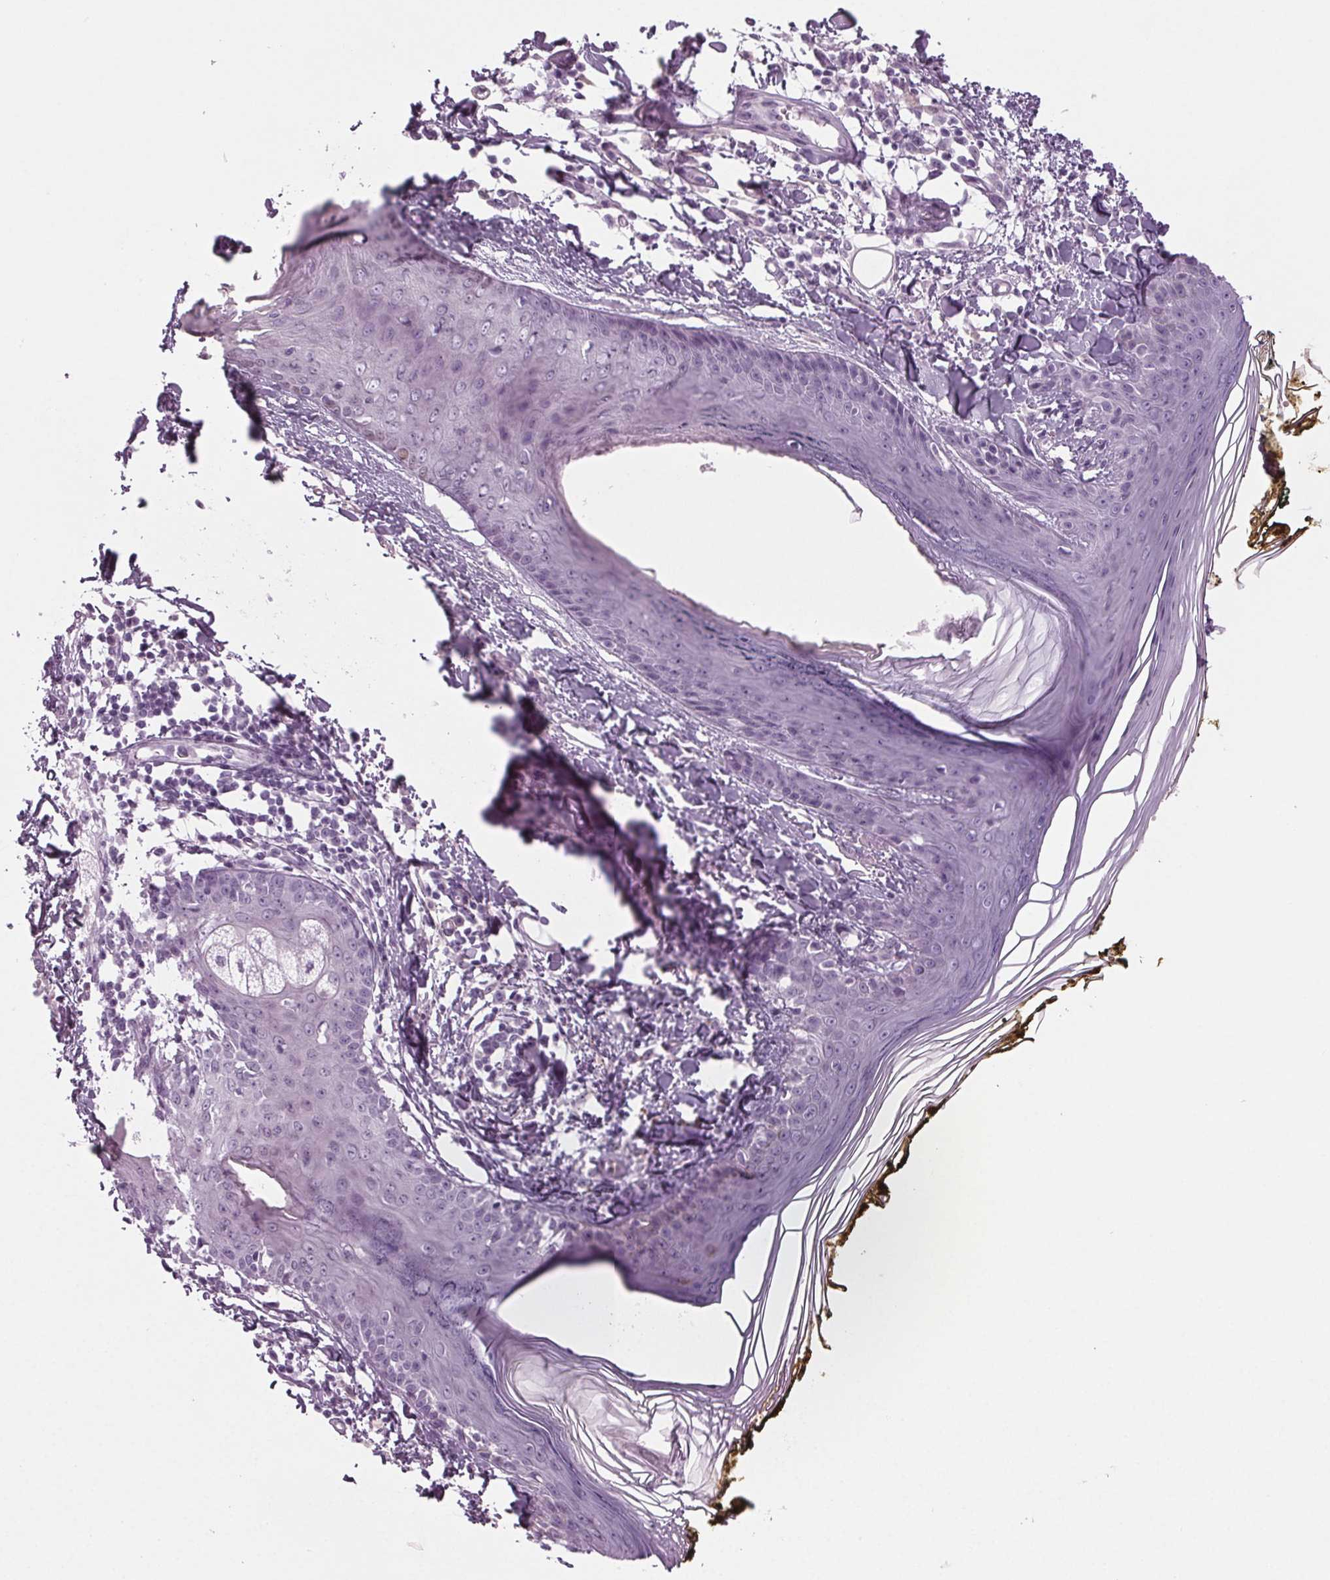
{"staining": {"intensity": "negative", "quantity": "none", "location": "none"}, "tissue": "skin", "cell_type": "Fibroblasts", "image_type": "normal", "snomed": [{"axis": "morphology", "description": "Normal tissue, NOS"}, {"axis": "topography", "description": "Skin"}], "caption": "High power microscopy histopathology image of an immunohistochemistry (IHC) image of normal skin, revealing no significant expression in fibroblasts.", "gene": "BHLHE22", "patient": {"sex": "male", "age": 76}}